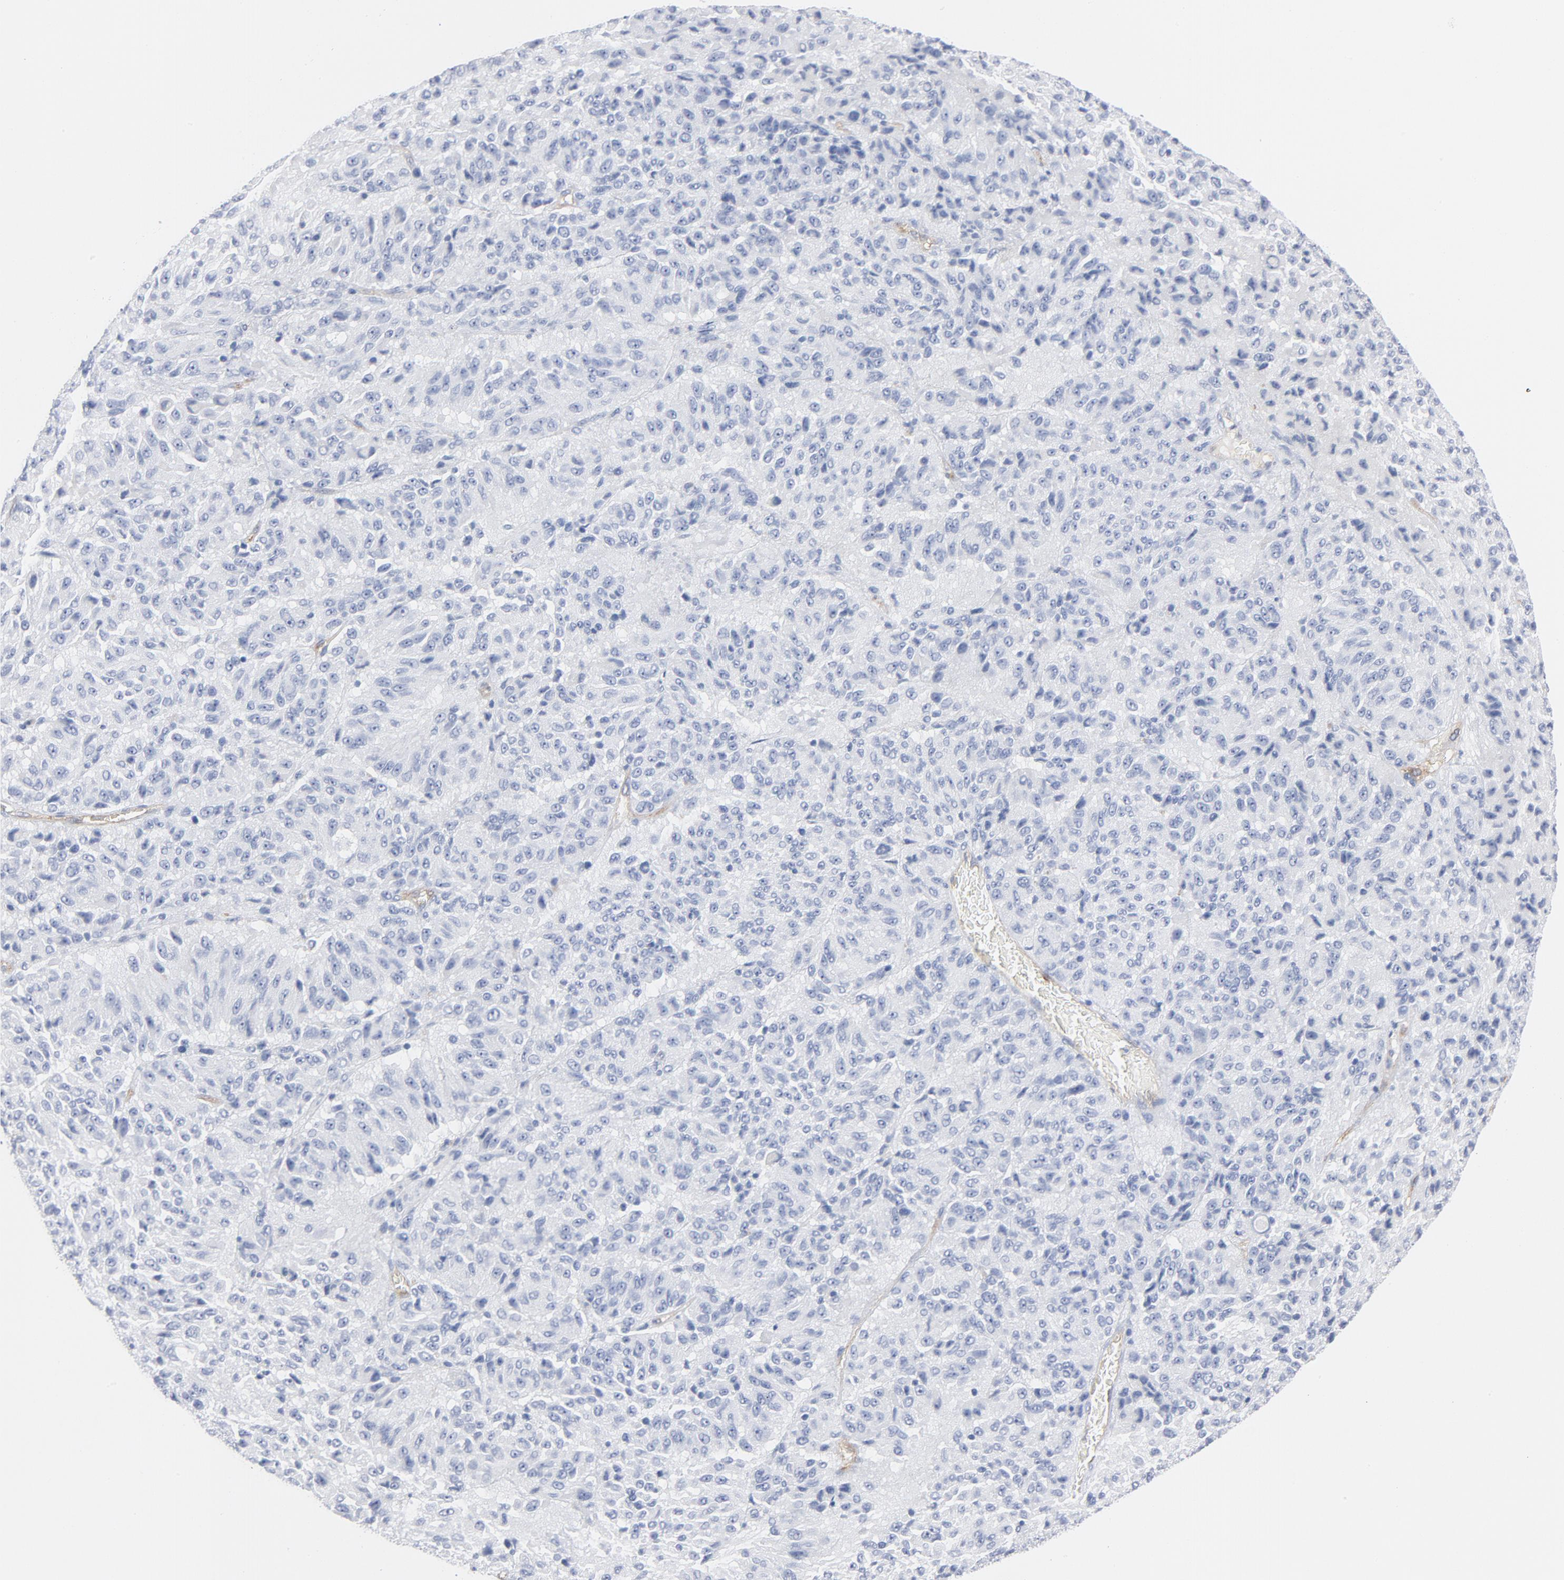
{"staining": {"intensity": "negative", "quantity": "none", "location": "none"}, "tissue": "melanoma", "cell_type": "Tumor cells", "image_type": "cancer", "snomed": [{"axis": "morphology", "description": "Malignant melanoma, Metastatic site"}, {"axis": "topography", "description": "Lung"}], "caption": "Tumor cells are negative for protein expression in human melanoma.", "gene": "SHANK3", "patient": {"sex": "male", "age": 64}}